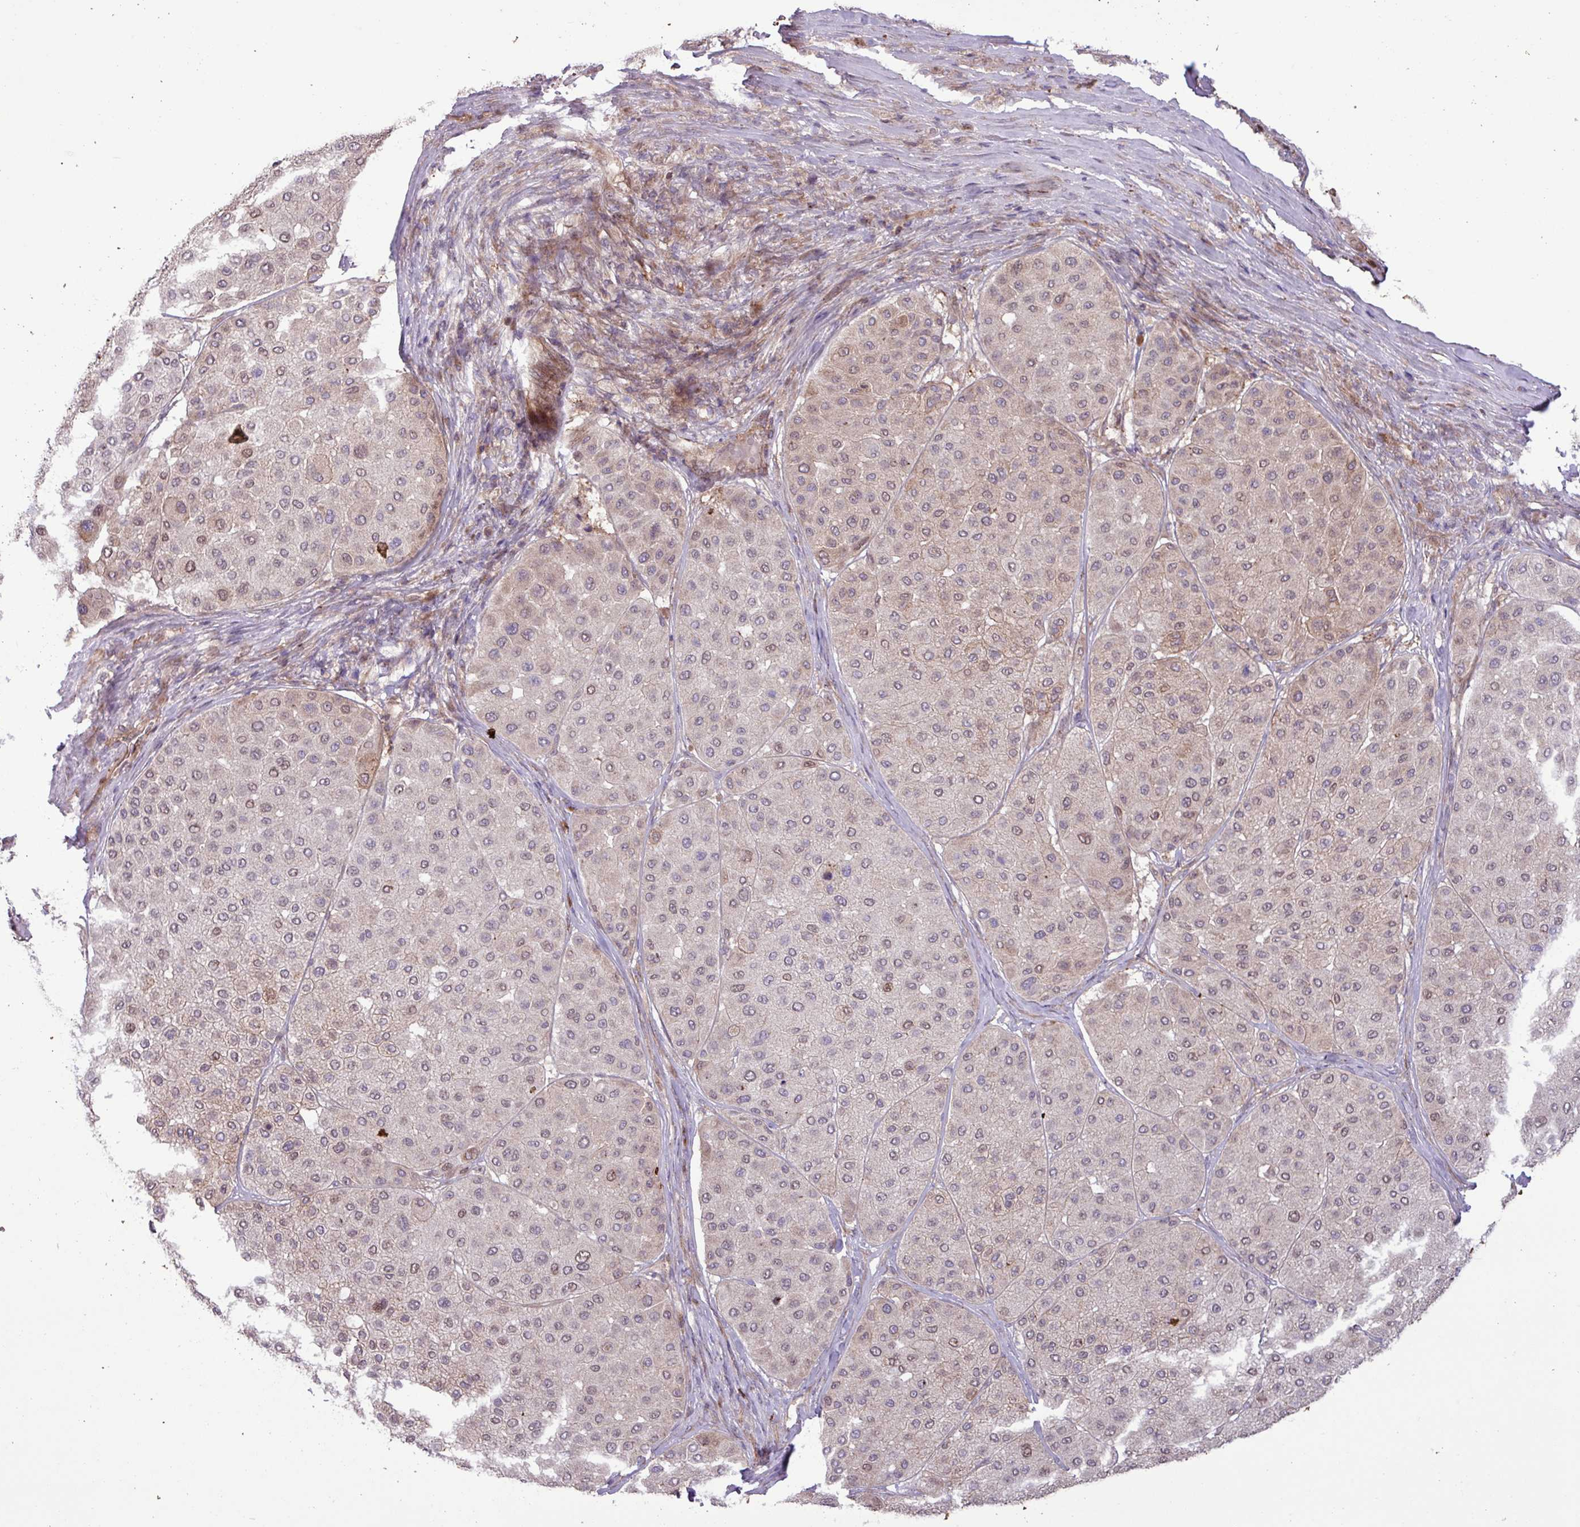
{"staining": {"intensity": "weak", "quantity": "25%-75%", "location": "nuclear"}, "tissue": "melanoma", "cell_type": "Tumor cells", "image_type": "cancer", "snomed": [{"axis": "morphology", "description": "Malignant melanoma, Metastatic site"}, {"axis": "topography", "description": "Smooth muscle"}], "caption": "Immunohistochemistry (IHC) histopathology image of human melanoma stained for a protein (brown), which displays low levels of weak nuclear staining in approximately 25%-75% of tumor cells.", "gene": "CNTRL", "patient": {"sex": "male", "age": 41}}